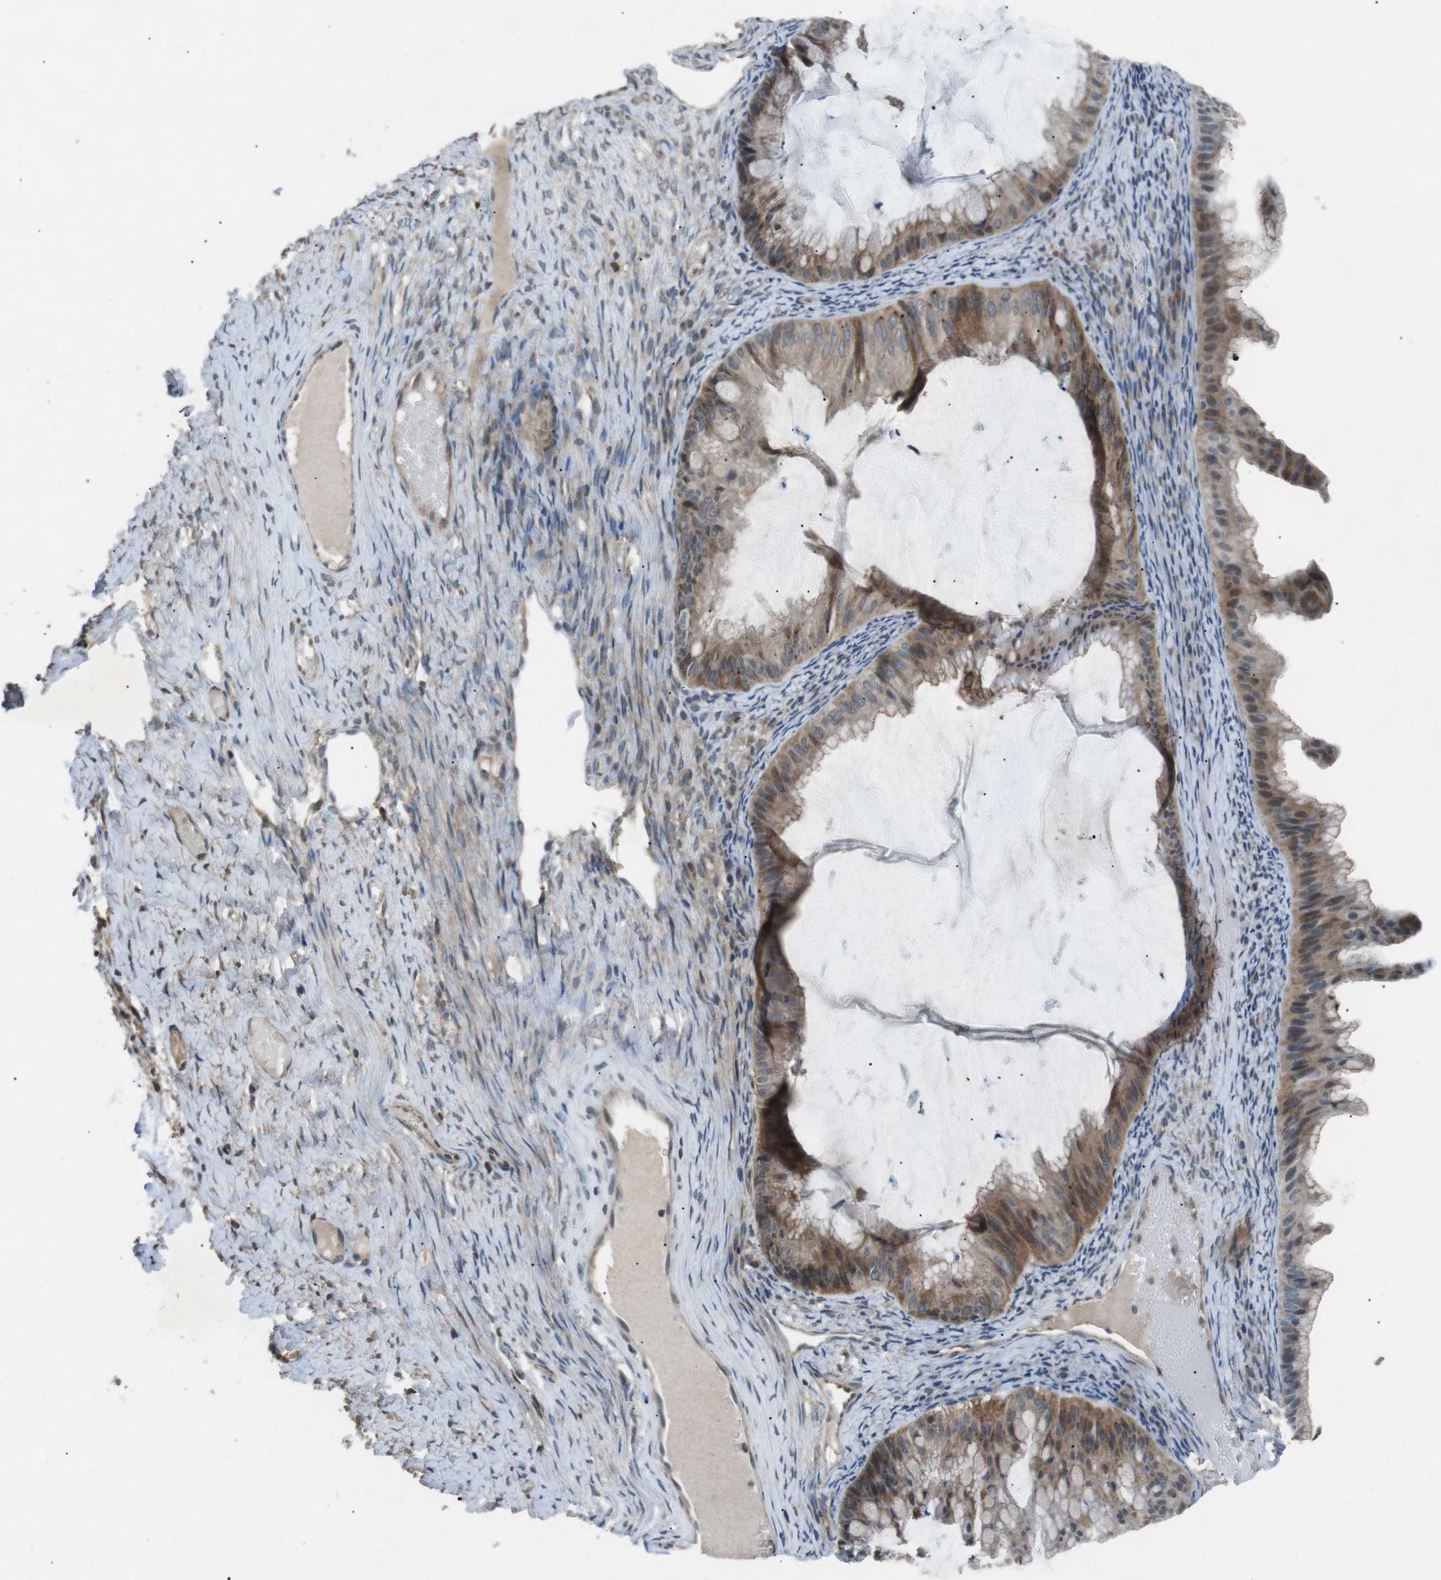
{"staining": {"intensity": "moderate", "quantity": ">75%", "location": "cytoplasmic/membranous"}, "tissue": "ovarian cancer", "cell_type": "Tumor cells", "image_type": "cancer", "snomed": [{"axis": "morphology", "description": "Cystadenocarcinoma, mucinous, NOS"}, {"axis": "topography", "description": "Ovary"}], "caption": "Approximately >75% of tumor cells in human ovarian mucinous cystadenocarcinoma exhibit moderate cytoplasmic/membranous protein expression as visualized by brown immunohistochemical staining.", "gene": "NEK7", "patient": {"sex": "female", "age": 39}}